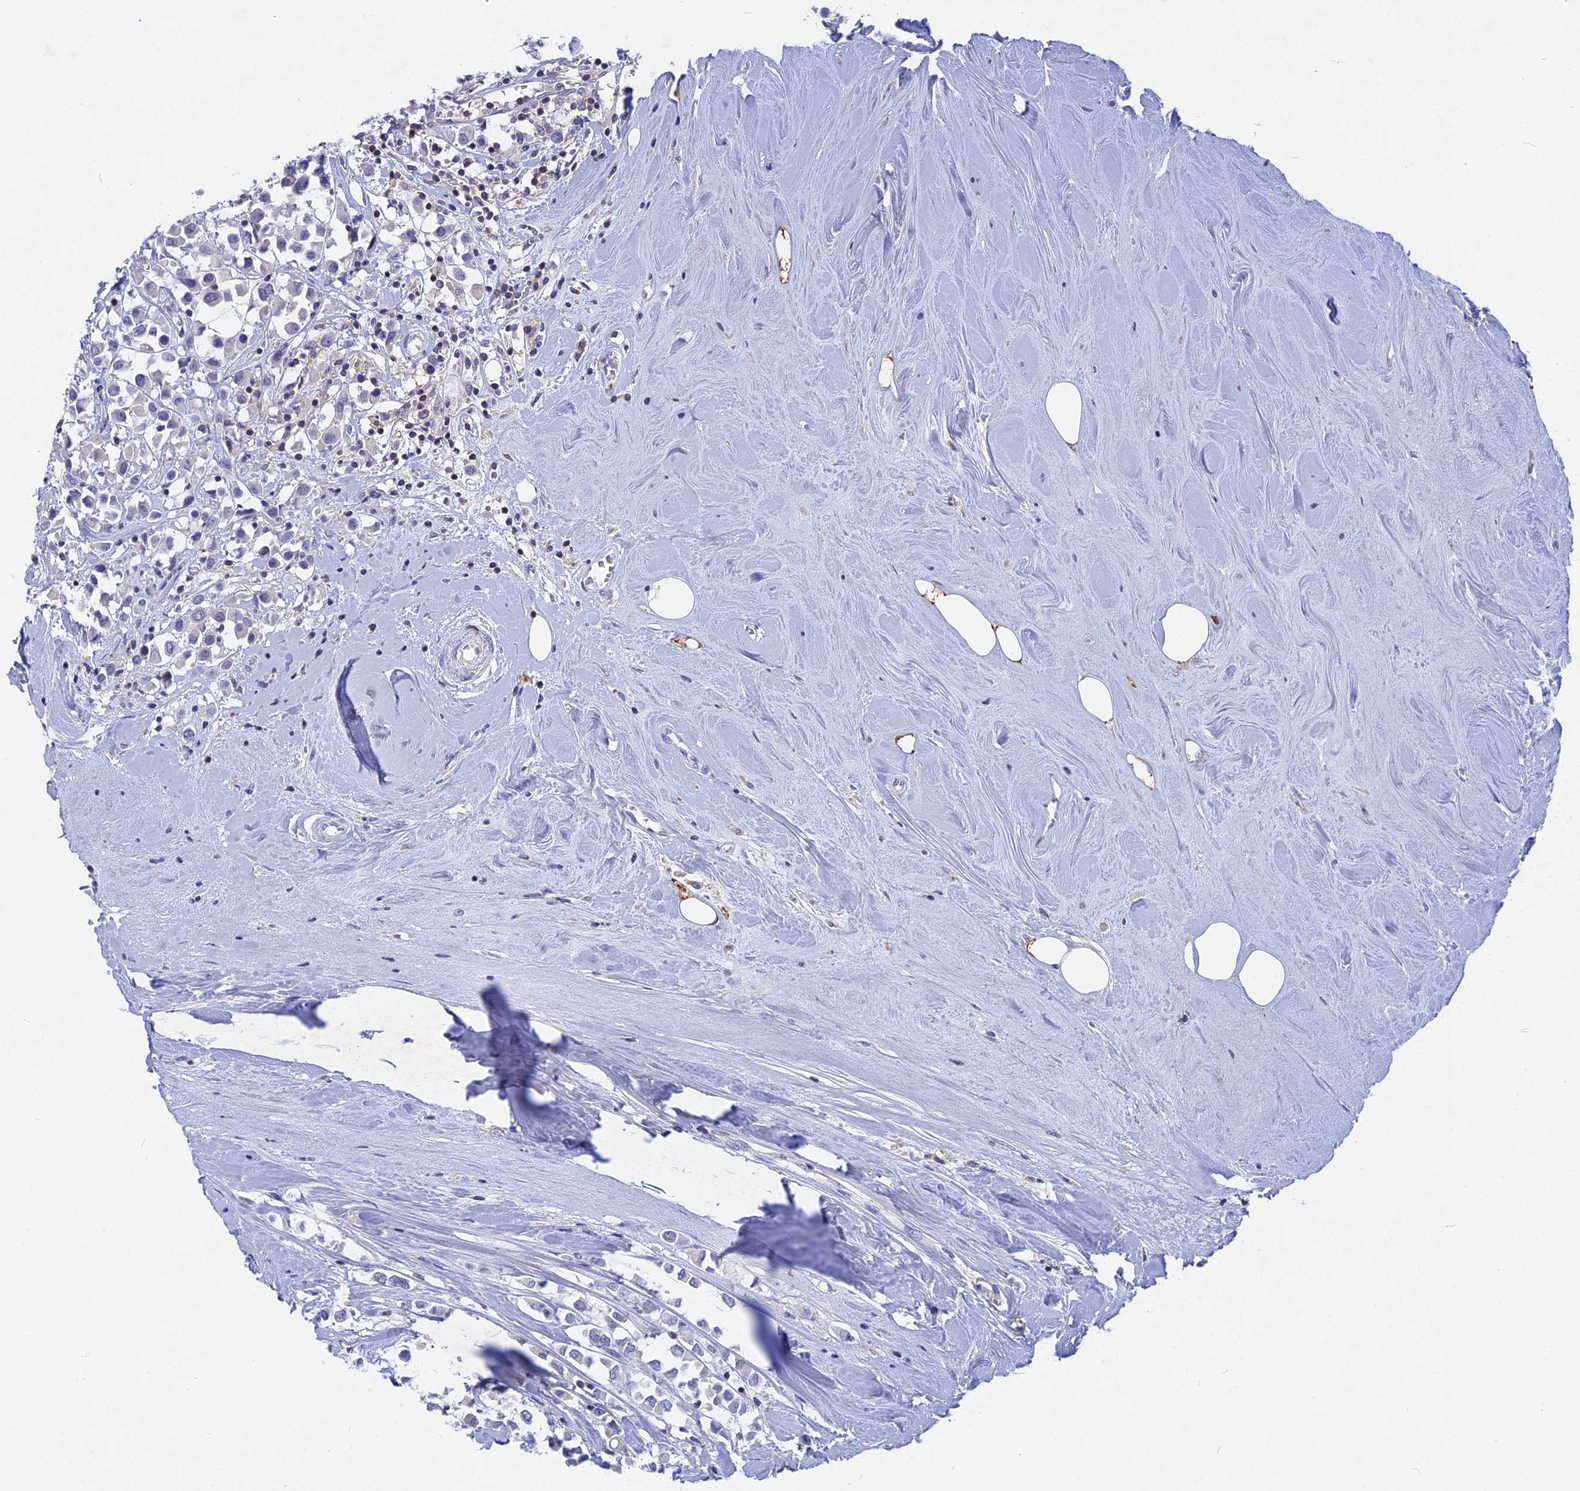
{"staining": {"intensity": "negative", "quantity": "none", "location": "none"}, "tissue": "breast cancer", "cell_type": "Tumor cells", "image_type": "cancer", "snomed": [{"axis": "morphology", "description": "Duct carcinoma"}, {"axis": "topography", "description": "Breast"}], "caption": "The image shows no staining of tumor cells in breast cancer (infiltrating ductal carcinoma).", "gene": "ACP7", "patient": {"sex": "female", "age": 61}}